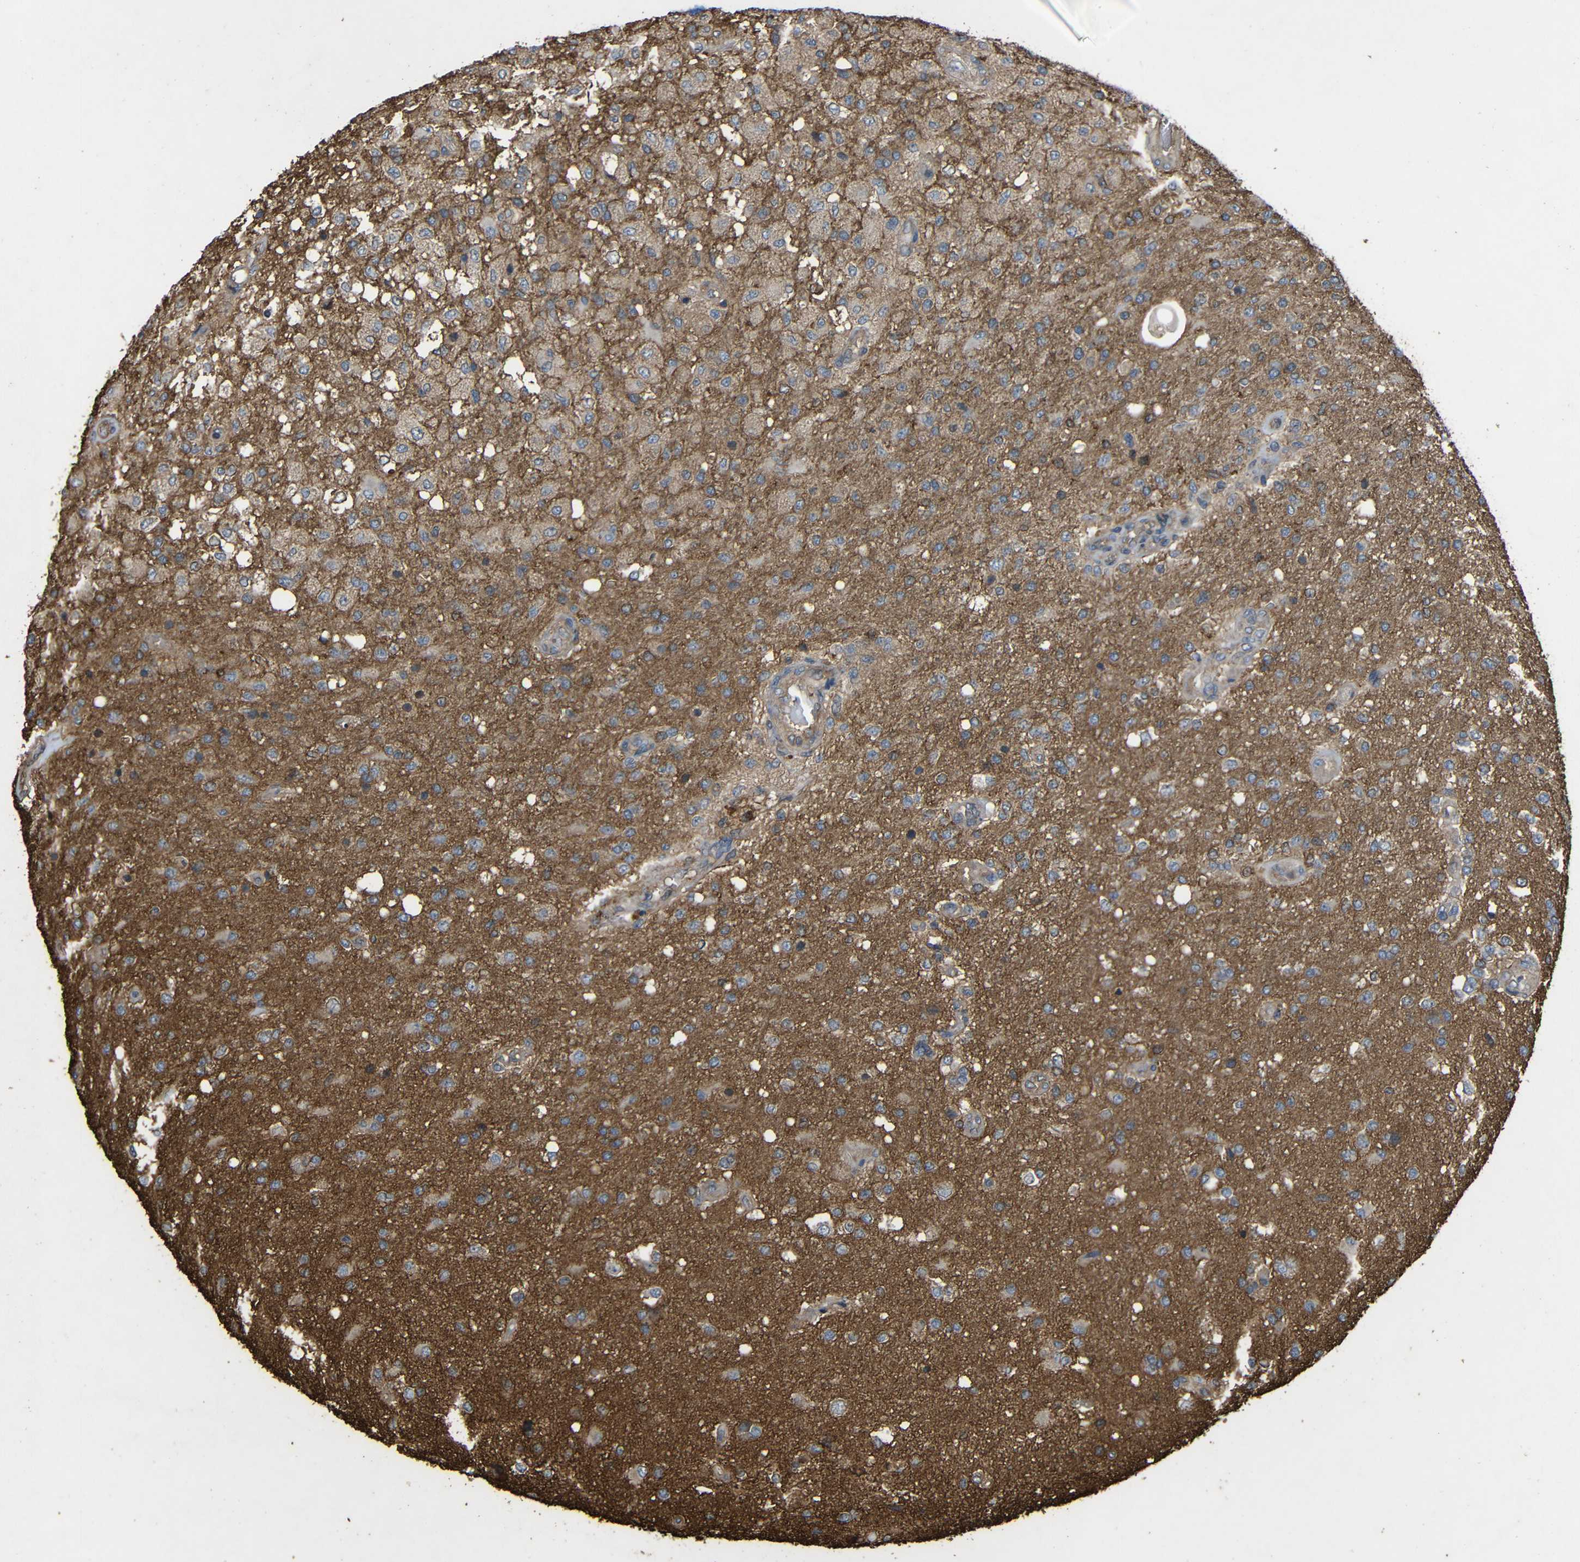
{"staining": {"intensity": "weak", "quantity": ">75%", "location": "cytoplasmic/membranous"}, "tissue": "glioma", "cell_type": "Tumor cells", "image_type": "cancer", "snomed": [{"axis": "morphology", "description": "Normal tissue, NOS"}, {"axis": "morphology", "description": "Glioma, malignant, High grade"}, {"axis": "topography", "description": "Cerebral cortex"}], "caption": "A histopathology image showing weak cytoplasmic/membranous staining in about >75% of tumor cells in glioma, as visualized by brown immunohistochemical staining.", "gene": "TREM2", "patient": {"sex": "male", "age": 77}}